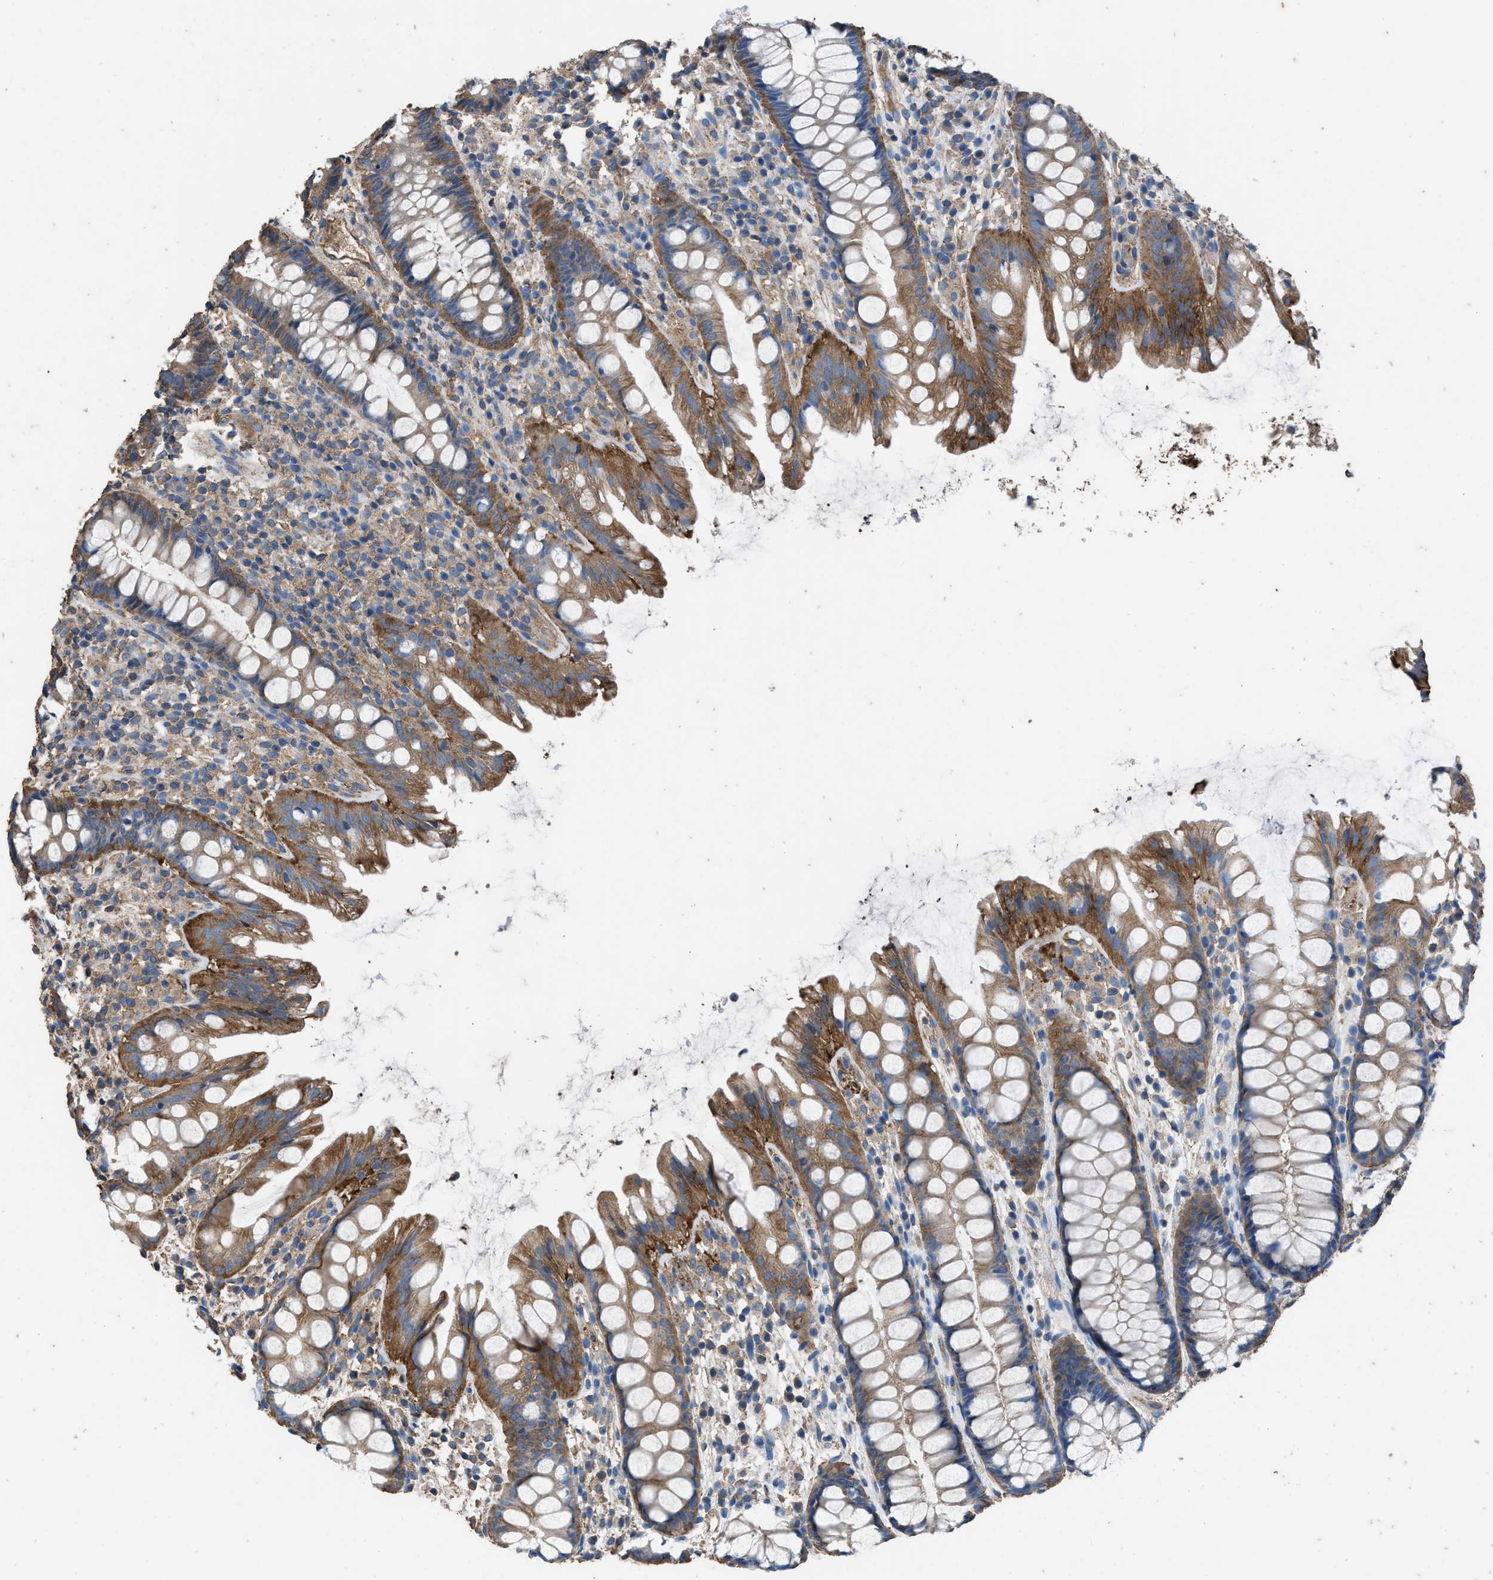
{"staining": {"intensity": "moderate", "quantity": ">75%", "location": "cytoplasmic/membranous"}, "tissue": "rectum", "cell_type": "Glandular cells", "image_type": "normal", "snomed": [{"axis": "morphology", "description": "Normal tissue, NOS"}, {"axis": "topography", "description": "Rectum"}], "caption": "Protein positivity by immunohistochemistry (IHC) exhibits moderate cytoplasmic/membranous positivity in about >75% of glandular cells in unremarkable rectum. The staining is performed using DAB brown chromogen to label protein expression. The nuclei are counter-stained blue using hematoxylin.", "gene": "ITSN1", "patient": {"sex": "female", "age": 65}}